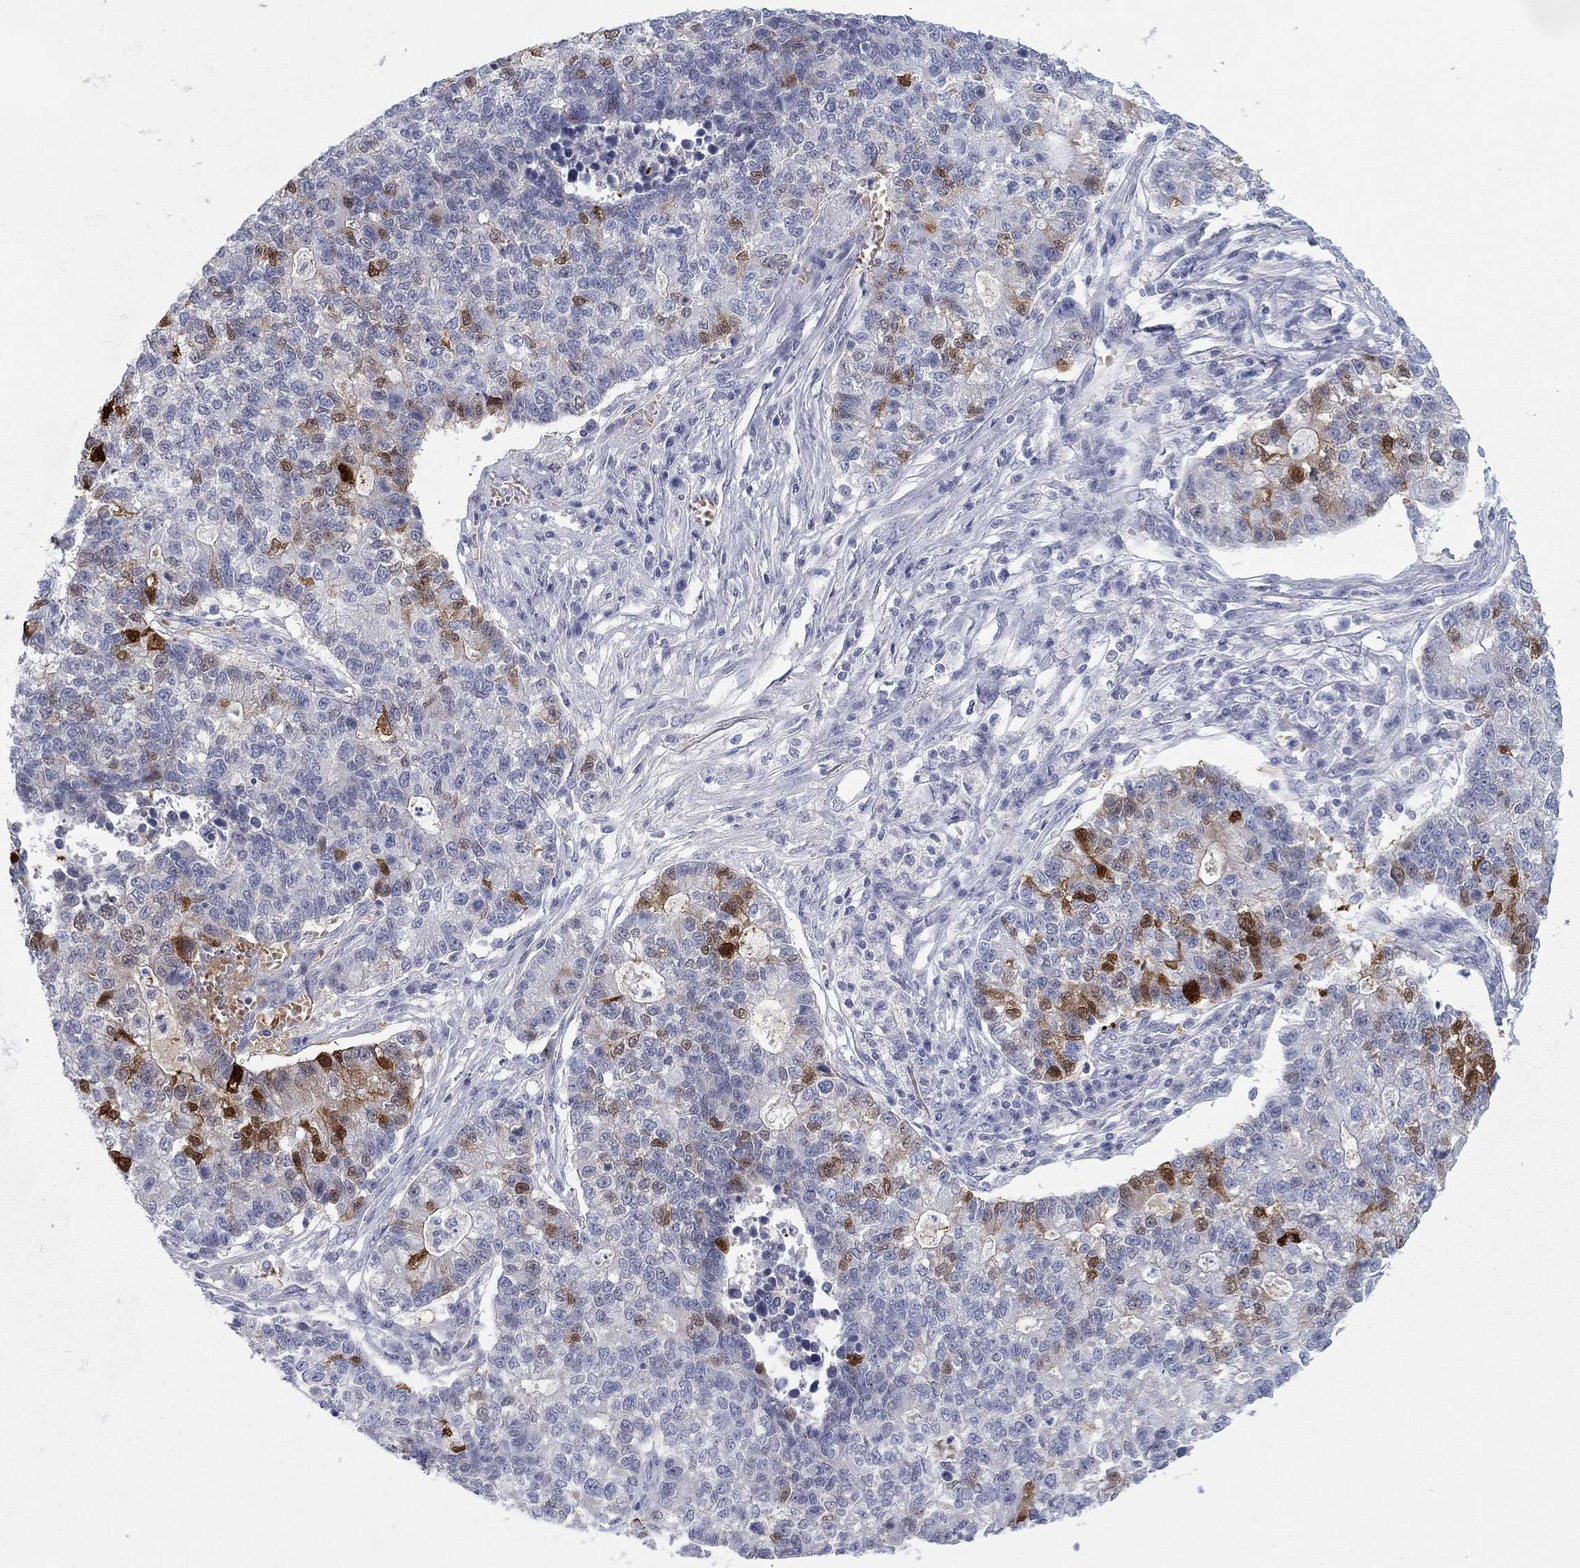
{"staining": {"intensity": "strong", "quantity": "<25%", "location": "cytoplasmic/membranous,nuclear"}, "tissue": "lung cancer", "cell_type": "Tumor cells", "image_type": "cancer", "snomed": [{"axis": "morphology", "description": "Adenocarcinoma, NOS"}, {"axis": "topography", "description": "Lung"}], "caption": "Strong cytoplasmic/membranous and nuclear staining is present in approximately <25% of tumor cells in lung cancer (adenocarcinoma).", "gene": "CALB1", "patient": {"sex": "male", "age": 57}}